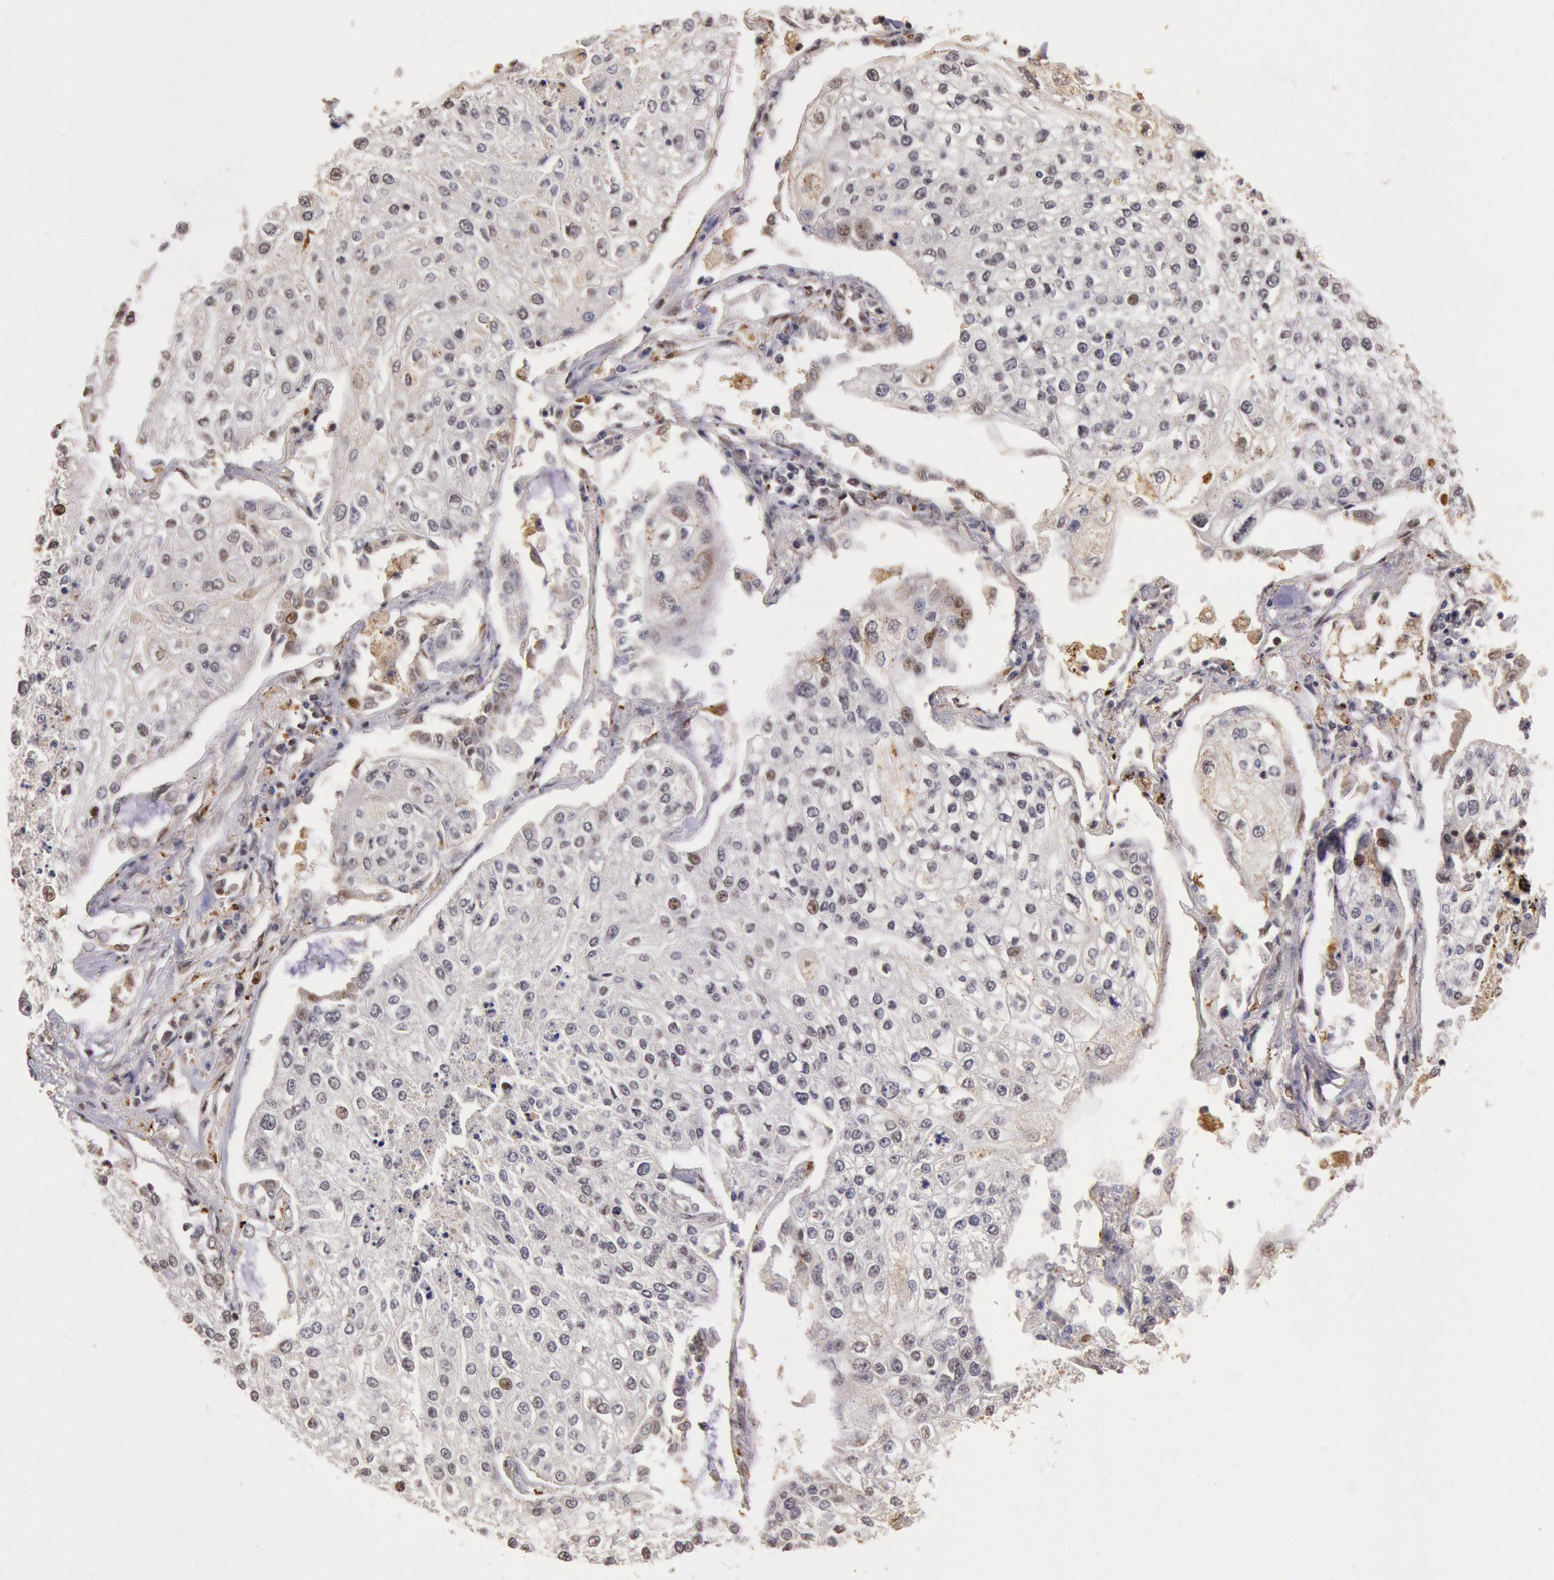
{"staining": {"intensity": "negative", "quantity": "none", "location": "none"}, "tissue": "lung cancer", "cell_type": "Tumor cells", "image_type": "cancer", "snomed": [{"axis": "morphology", "description": "Squamous cell carcinoma, NOS"}, {"axis": "topography", "description": "Lung"}], "caption": "Tumor cells show no significant protein expression in squamous cell carcinoma (lung).", "gene": "LIG4", "patient": {"sex": "male", "age": 75}}